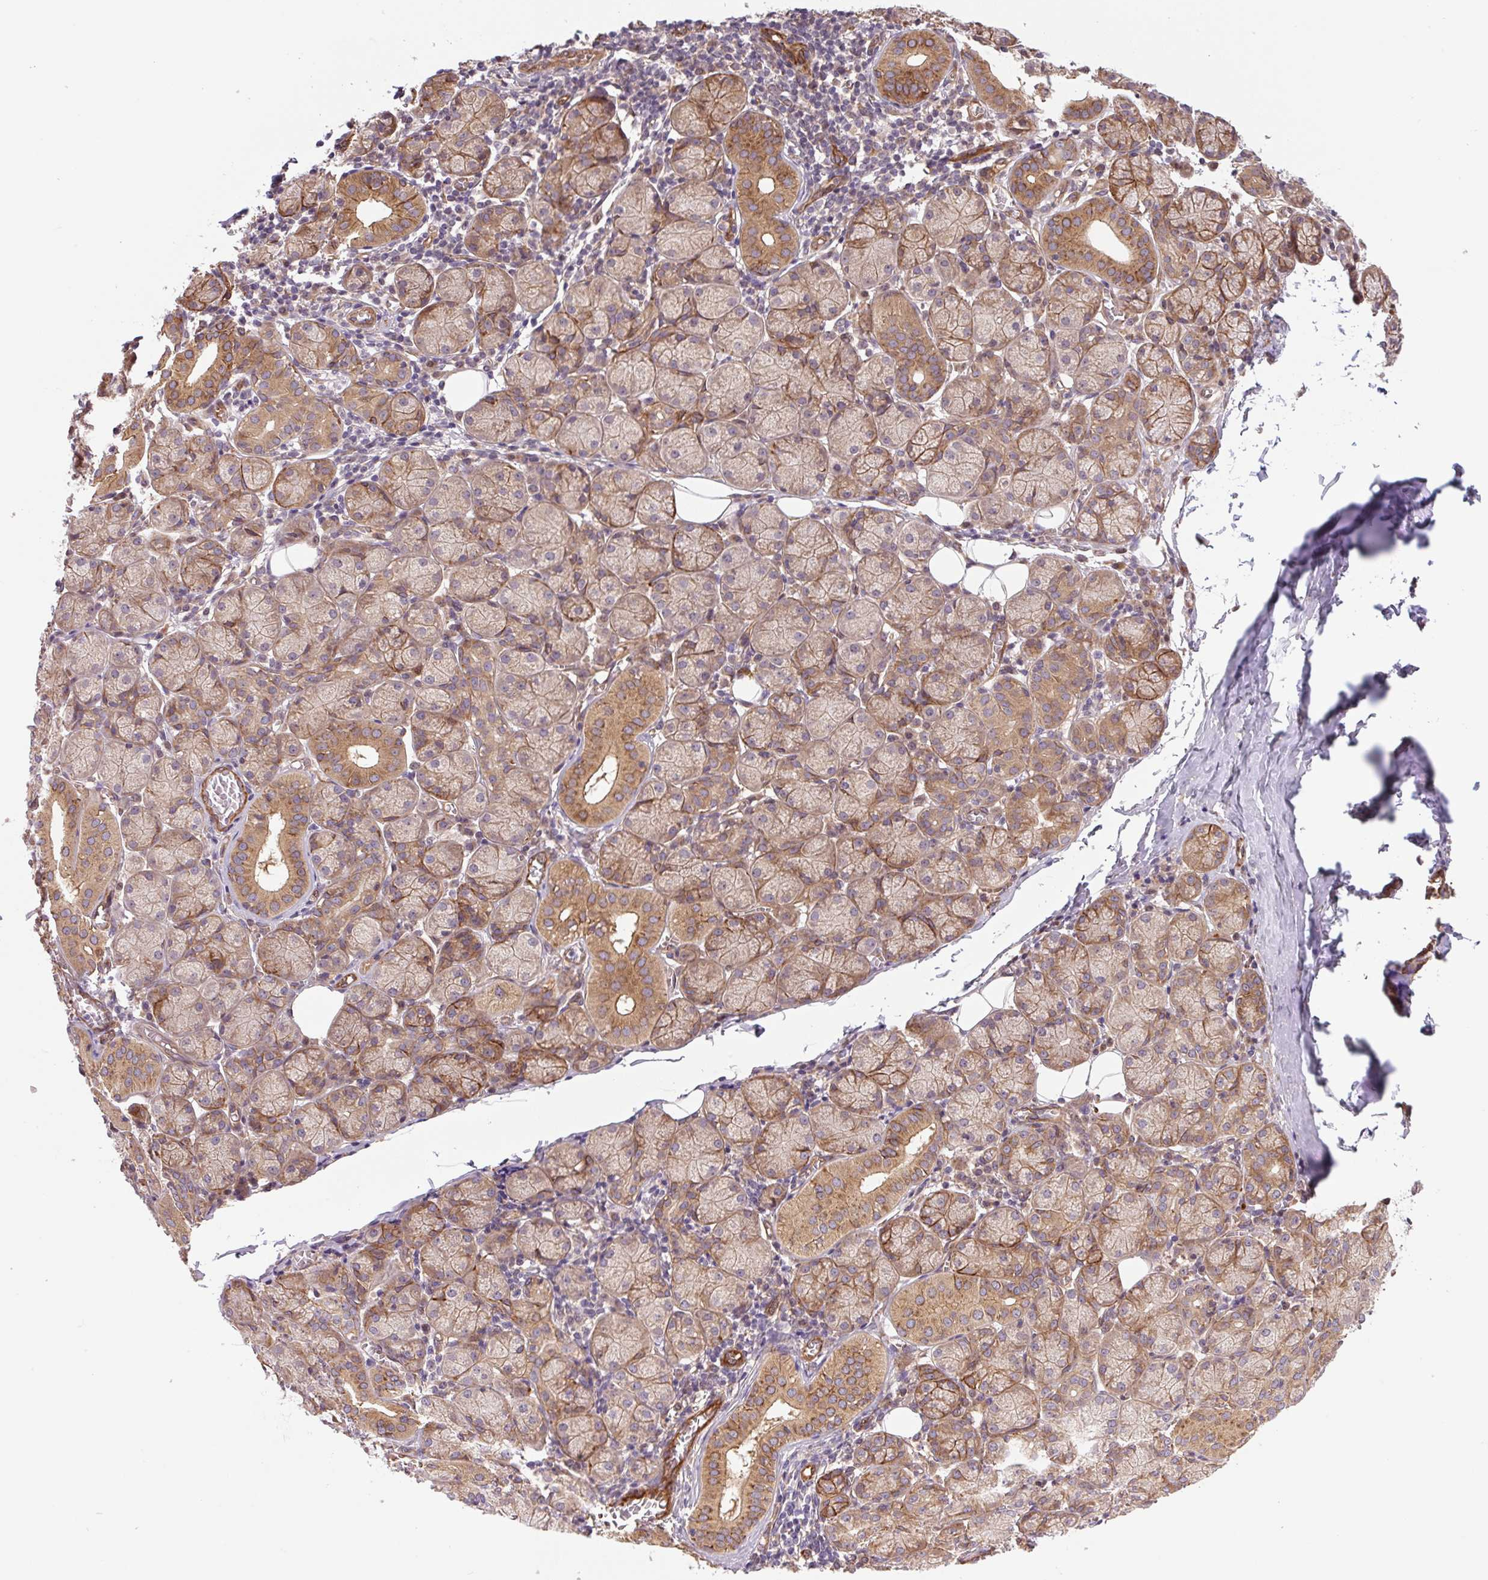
{"staining": {"intensity": "moderate", "quantity": ">75%", "location": "cytoplasmic/membranous"}, "tissue": "salivary gland", "cell_type": "Glandular cells", "image_type": "normal", "snomed": [{"axis": "morphology", "description": "Normal tissue, NOS"}, {"axis": "topography", "description": "Salivary gland"}], "caption": "High-power microscopy captured an immunohistochemistry (IHC) histopathology image of normal salivary gland, revealing moderate cytoplasmic/membranous expression in about >75% of glandular cells.", "gene": "SEPTIN10", "patient": {"sex": "female", "age": 24}}